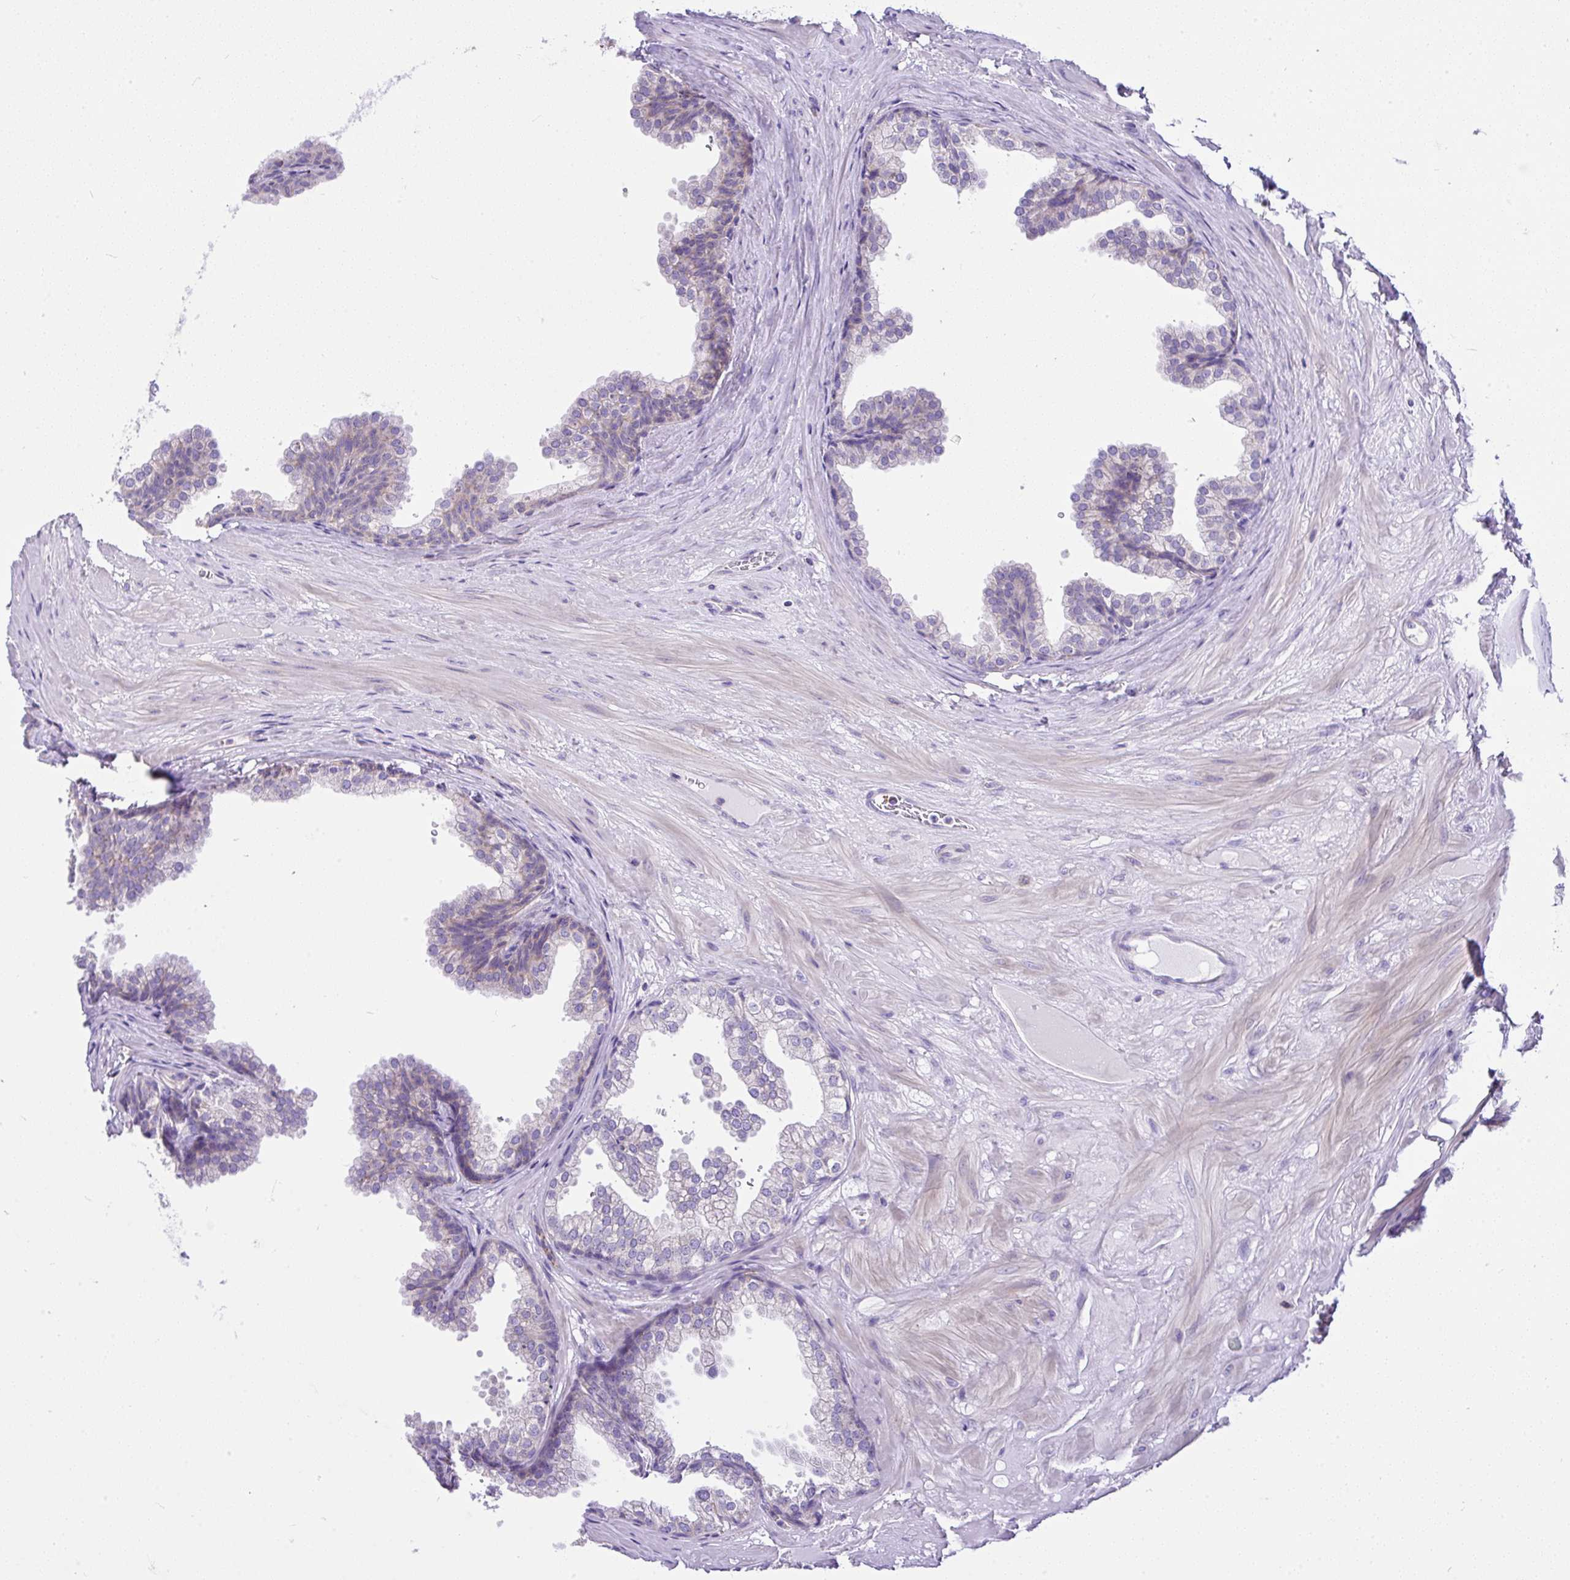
{"staining": {"intensity": "negative", "quantity": "none", "location": "none"}, "tissue": "prostate", "cell_type": "Glandular cells", "image_type": "normal", "snomed": [{"axis": "morphology", "description": "Normal tissue, NOS"}, {"axis": "topography", "description": "Prostate"}], "caption": "A micrograph of prostate stained for a protein exhibits no brown staining in glandular cells.", "gene": "CCDC142", "patient": {"sex": "male", "age": 37}}